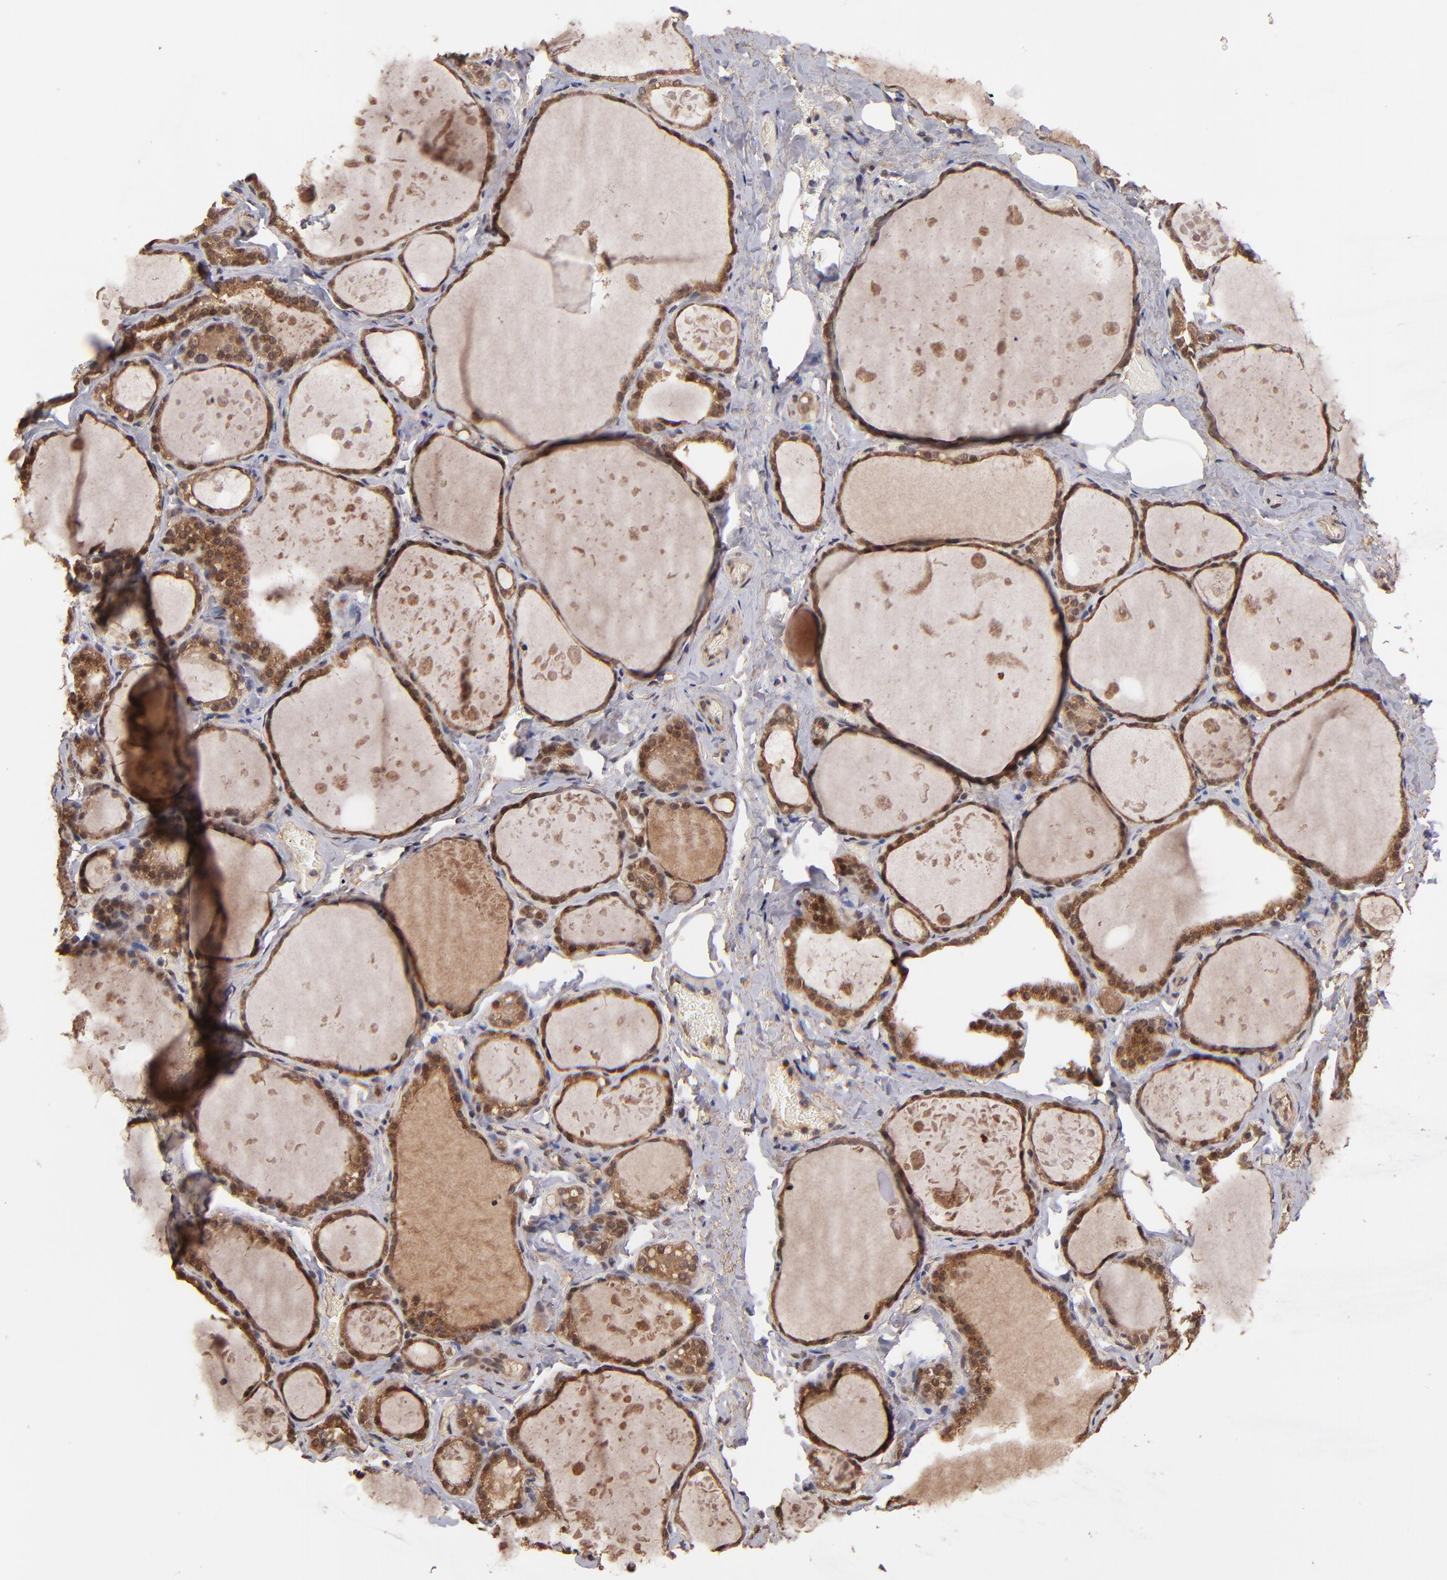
{"staining": {"intensity": "strong", "quantity": ">75%", "location": "cytoplasmic/membranous"}, "tissue": "thyroid gland", "cell_type": "Glandular cells", "image_type": "normal", "snomed": [{"axis": "morphology", "description": "Normal tissue, NOS"}, {"axis": "topography", "description": "Thyroid gland"}], "caption": "An IHC micrograph of unremarkable tissue is shown. Protein staining in brown highlights strong cytoplasmic/membranous positivity in thyroid gland within glandular cells.", "gene": "NFE2L2", "patient": {"sex": "male", "age": 61}}